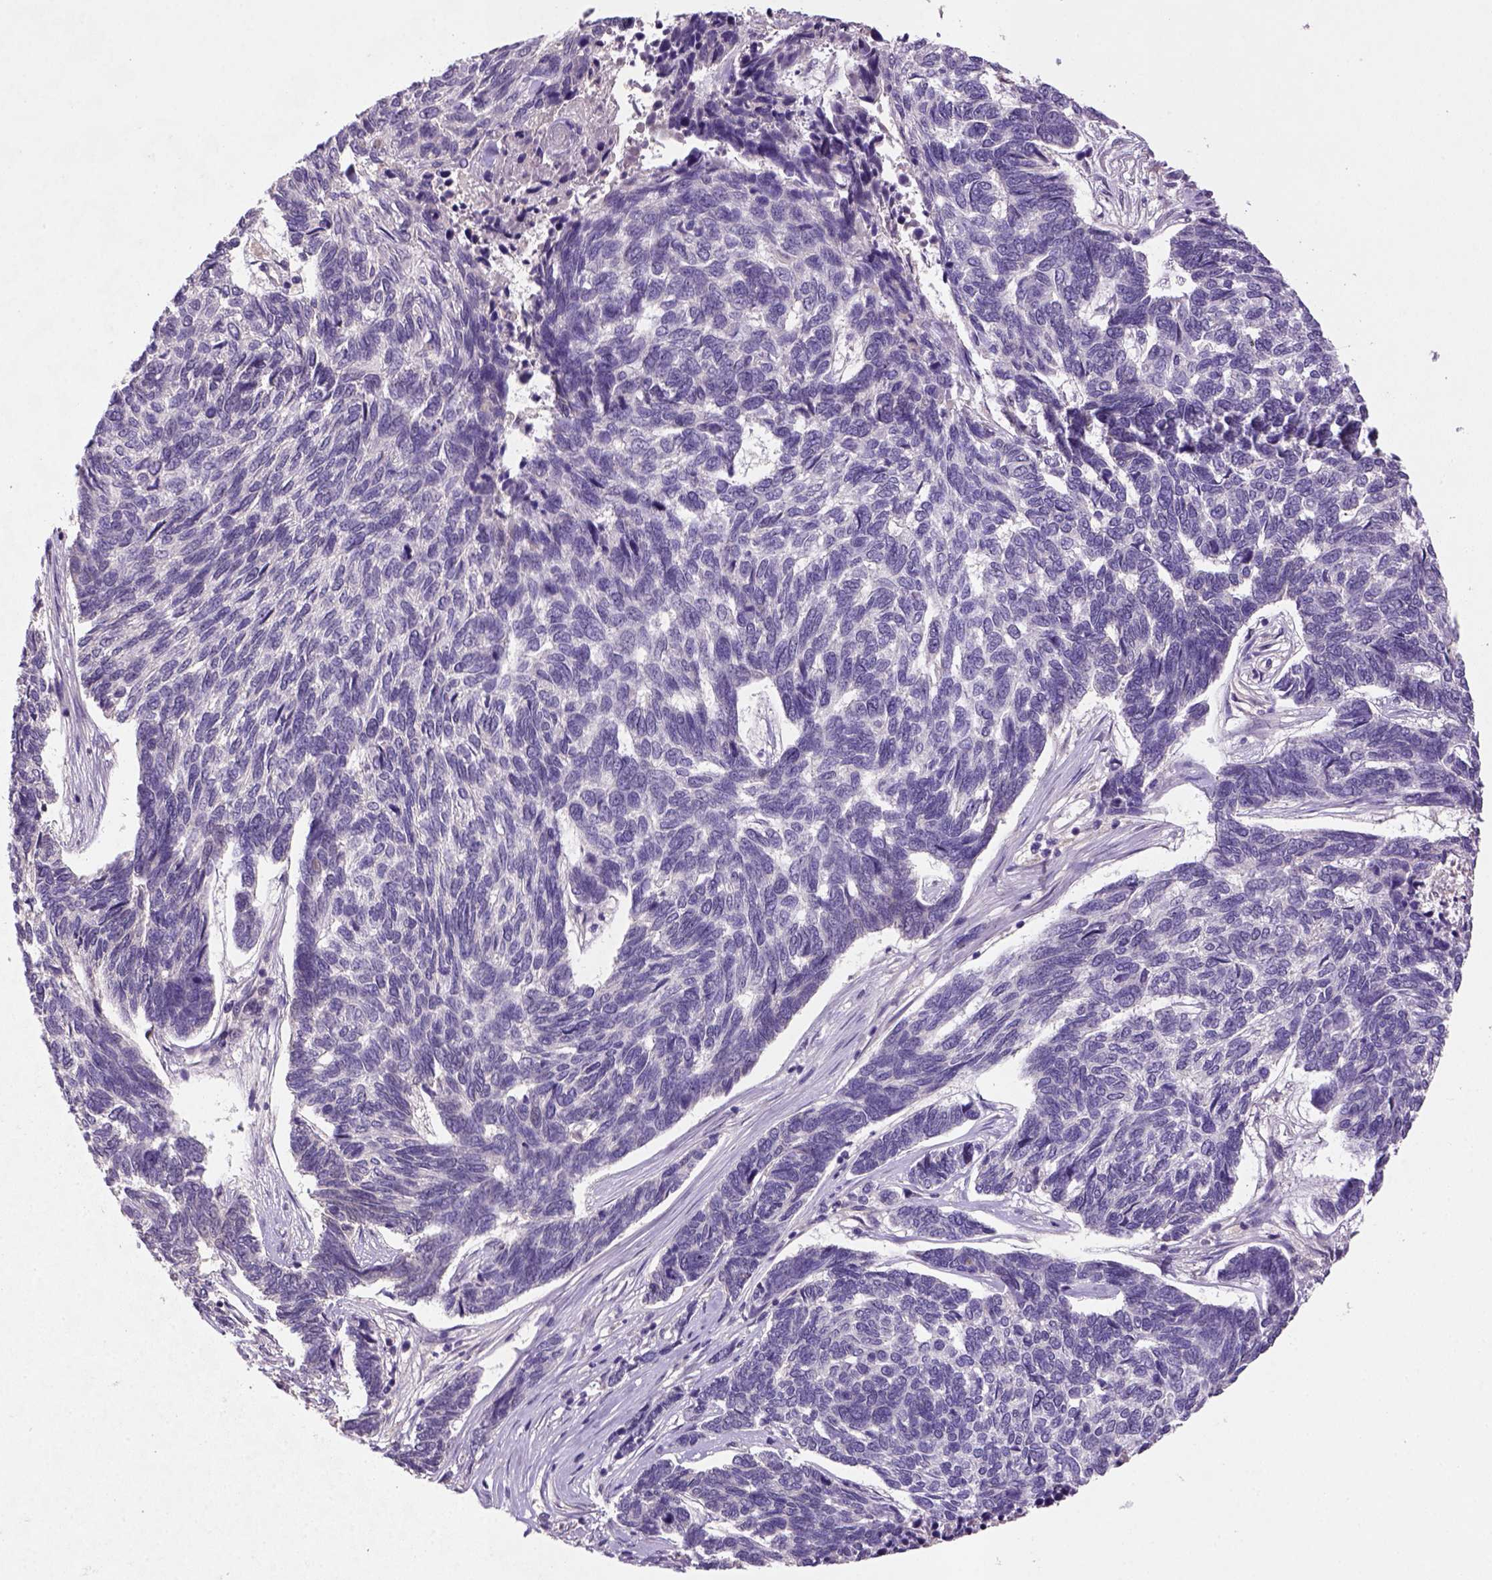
{"staining": {"intensity": "negative", "quantity": "none", "location": "none"}, "tissue": "skin cancer", "cell_type": "Tumor cells", "image_type": "cancer", "snomed": [{"axis": "morphology", "description": "Basal cell carcinoma"}, {"axis": "topography", "description": "Skin"}], "caption": "Basal cell carcinoma (skin) was stained to show a protein in brown. There is no significant positivity in tumor cells.", "gene": "NLGN2", "patient": {"sex": "female", "age": 65}}